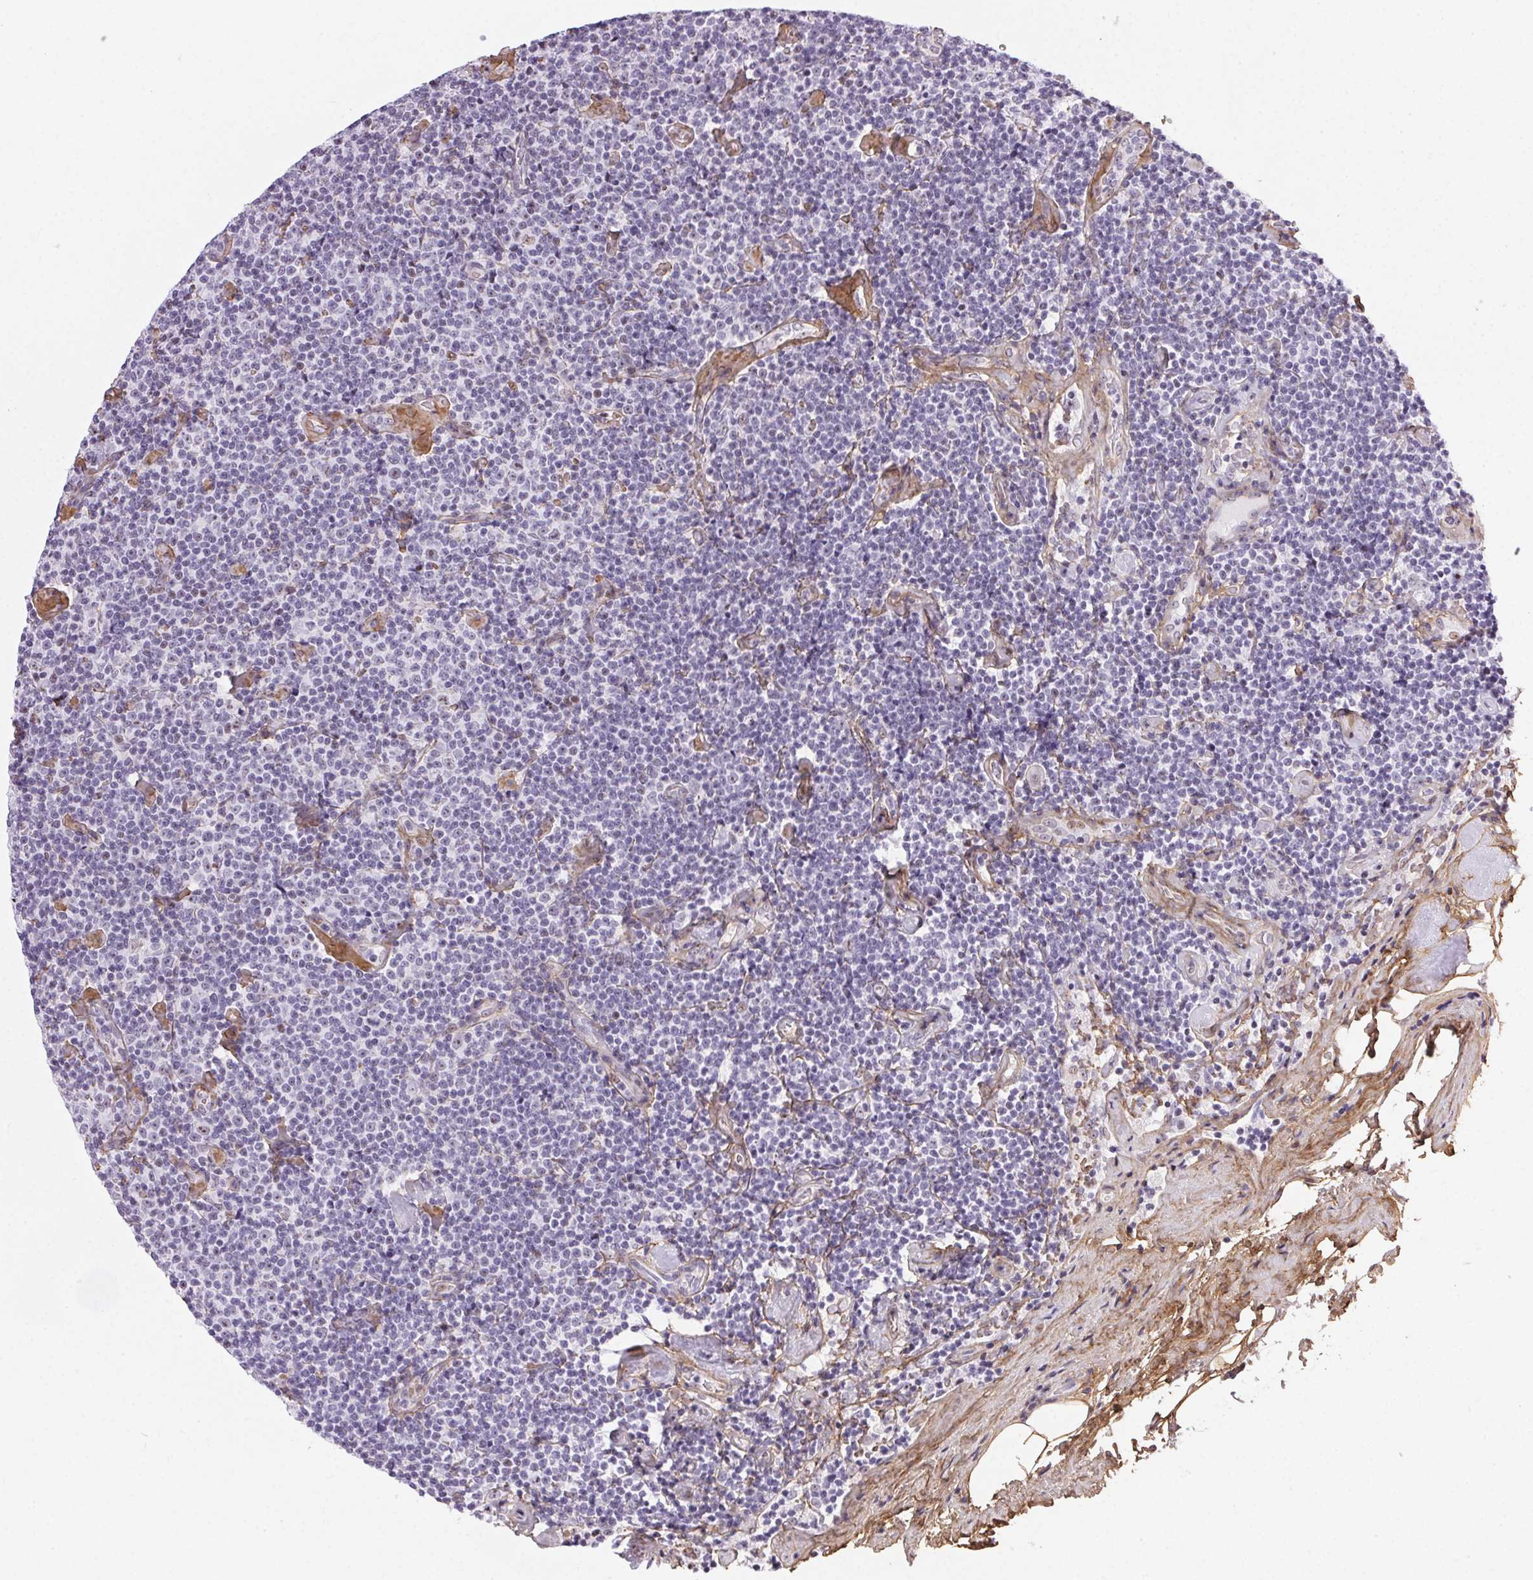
{"staining": {"intensity": "negative", "quantity": "none", "location": "none"}, "tissue": "lymphoma", "cell_type": "Tumor cells", "image_type": "cancer", "snomed": [{"axis": "morphology", "description": "Malignant lymphoma, non-Hodgkin's type, Low grade"}, {"axis": "topography", "description": "Lymph node"}], "caption": "This is an IHC histopathology image of human lymphoma. There is no positivity in tumor cells.", "gene": "PDZD2", "patient": {"sex": "male", "age": 81}}